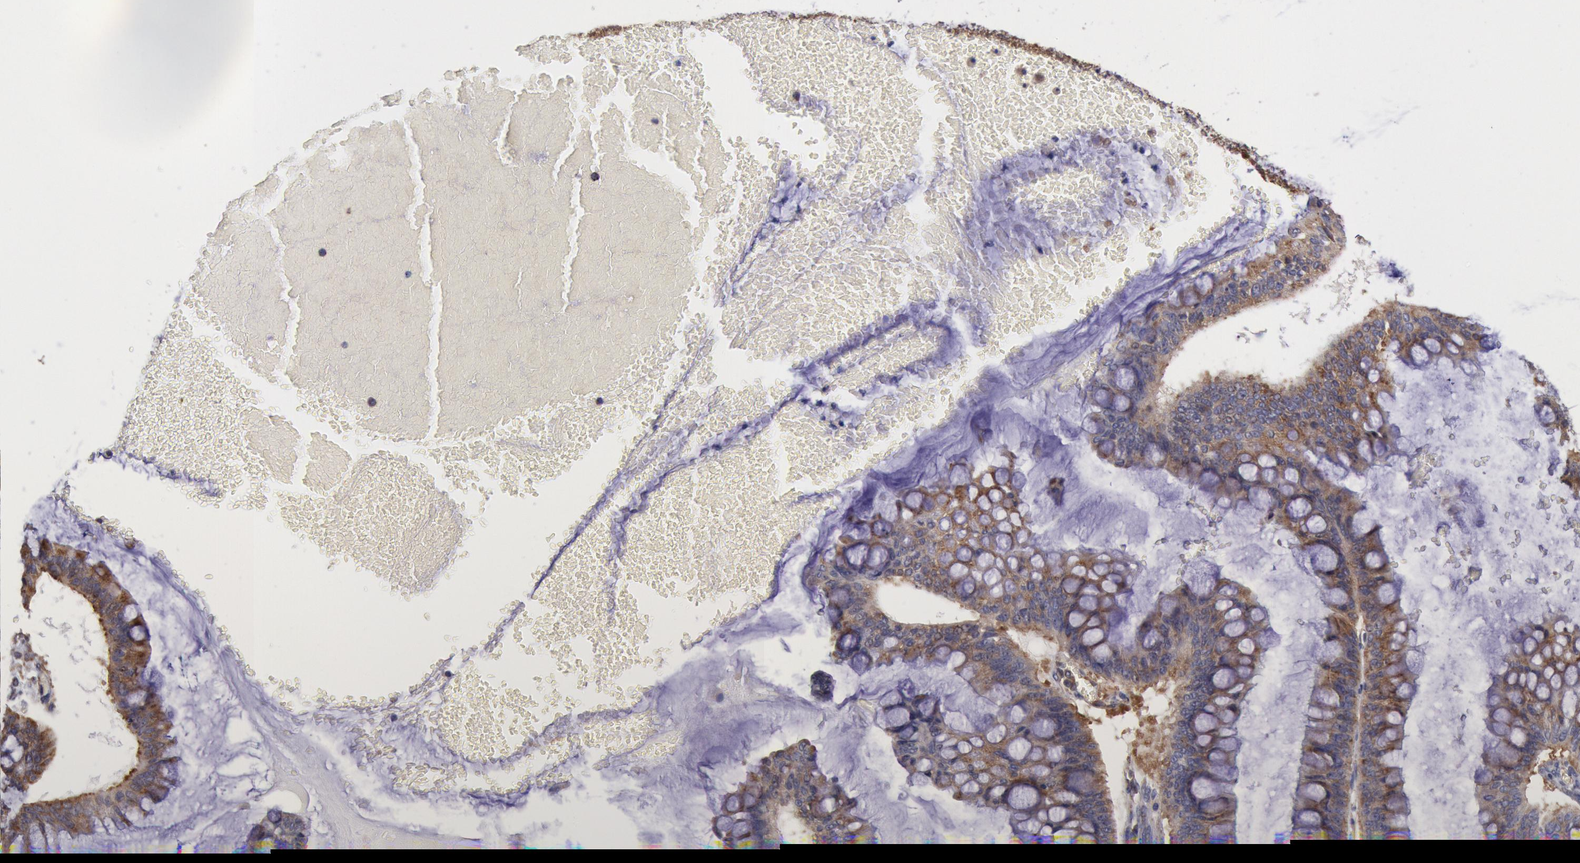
{"staining": {"intensity": "moderate", "quantity": ">75%", "location": "cytoplasmic/membranous"}, "tissue": "ovarian cancer", "cell_type": "Tumor cells", "image_type": "cancer", "snomed": [{"axis": "morphology", "description": "Cystadenocarcinoma, mucinous, NOS"}, {"axis": "topography", "description": "Ovary"}], "caption": "The micrograph shows staining of mucinous cystadenocarcinoma (ovarian), revealing moderate cytoplasmic/membranous protein staining (brown color) within tumor cells.", "gene": "DRG1", "patient": {"sex": "female", "age": 73}}